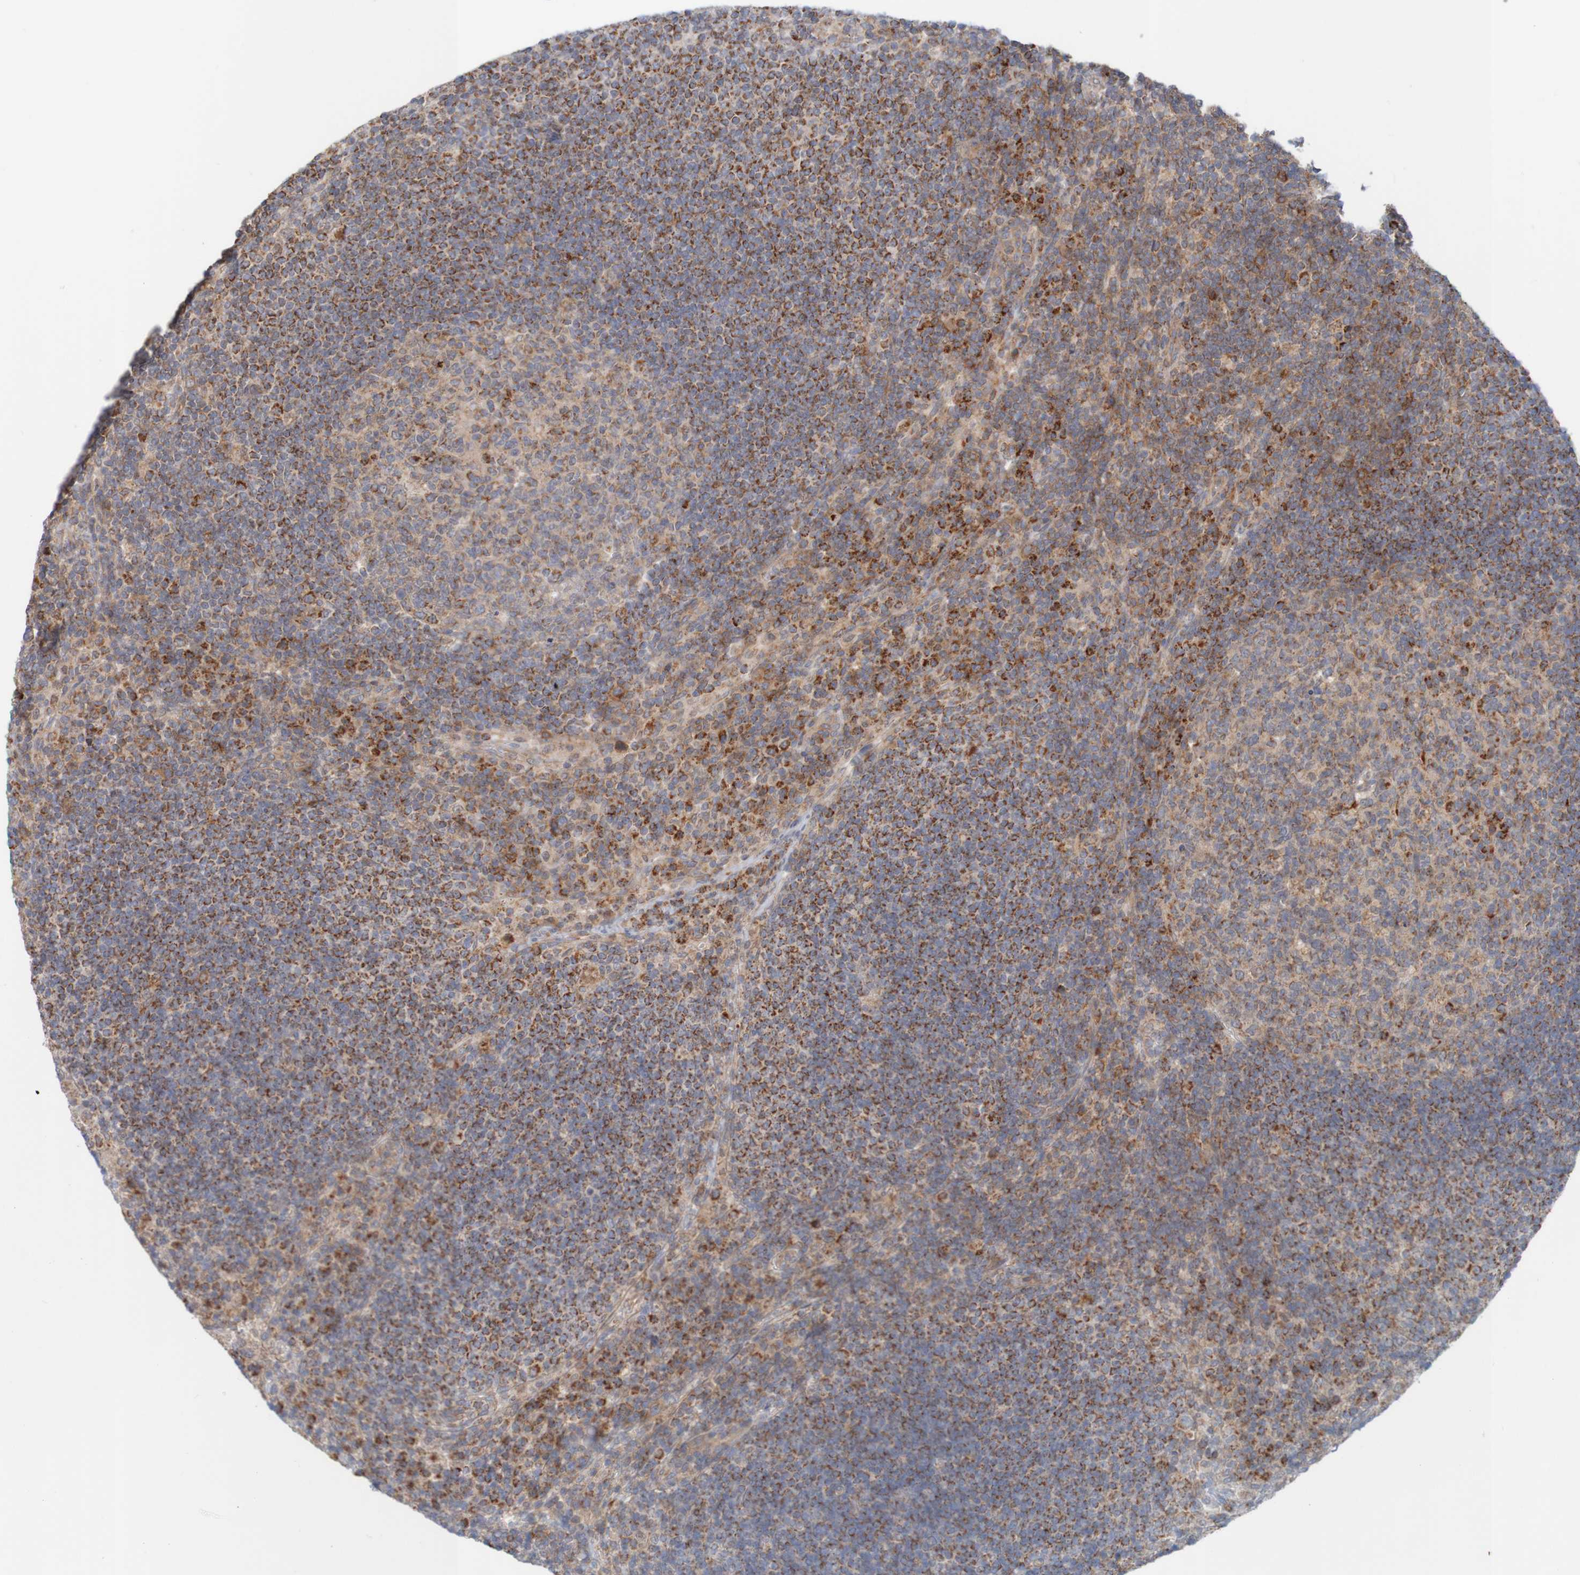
{"staining": {"intensity": "moderate", "quantity": ">75%", "location": "cytoplasmic/membranous"}, "tissue": "lymph node", "cell_type": "Germinal center cells", "image_type": "normal", "snomed": [{"axis": "morphology", "description": "Normal tissue, NOS"}, {"axis": "topography", "description": "Lymph node"}], "caption": "Lymph node stained with immunohistochemistry (IHC) displays moderate cytoplasmic/membranous expression in approximately >75% of germinal center cells.", "gene": "NAV2", "patient": {"sex": "female", "age": 53}}